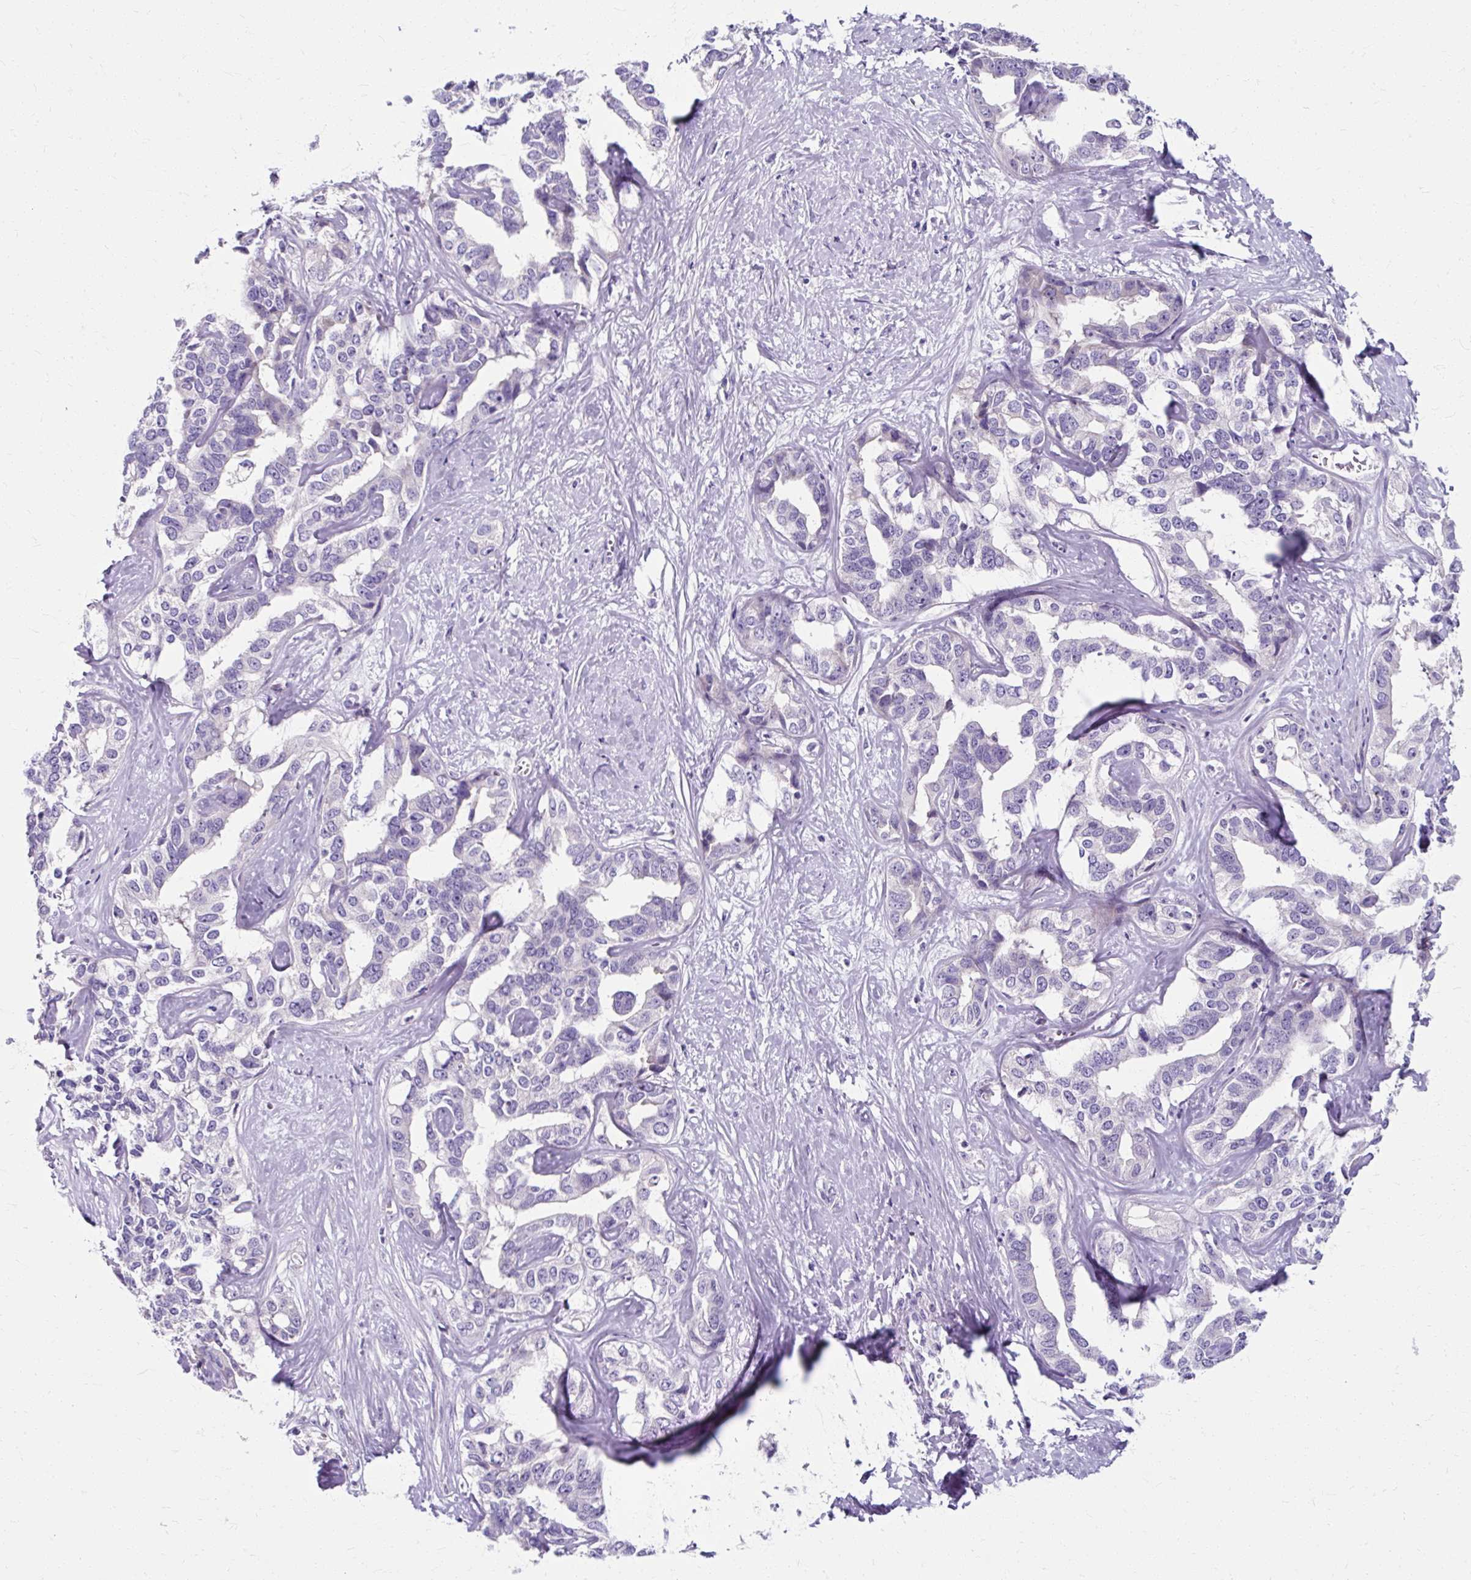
{"staining": {"intensity": "negative", "quantity": "none", "location": "none"}, "tissue": "liver cancer", "cell_type": "Tumor cells", "image_type": "cancer", "snomed": [{"axis": "morphology", "description": "Cholangiocarcinoma"}, {"axis": "topography", "description": "Liver"}], "caption": "Tumor cells show no significant positivity in liver cancer (cholangiocarcinoma).", "gene": "ZNF555", "patient": {"sex": "male", "age": 59}}